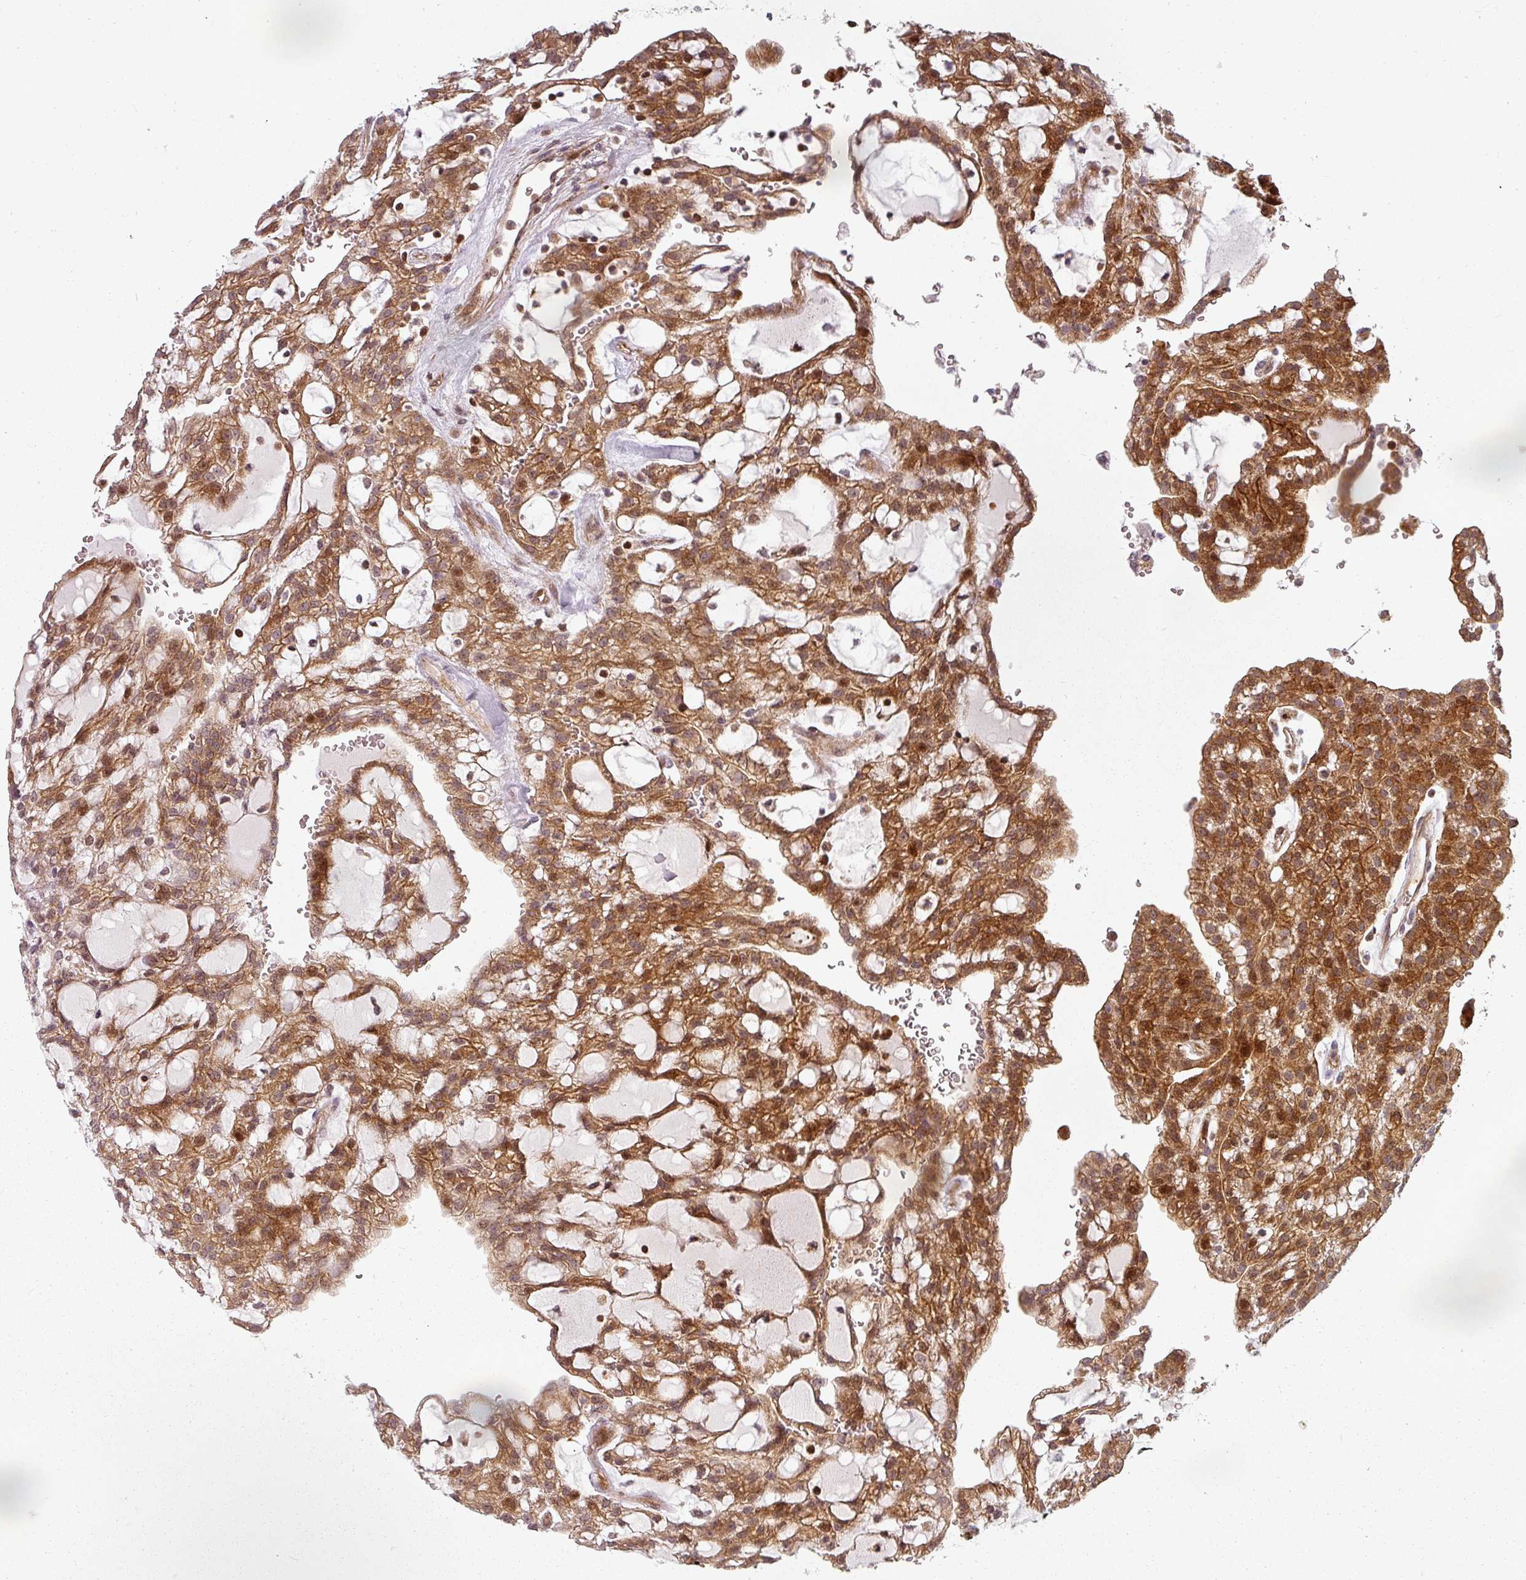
{"staining": {"intensity": "moderate", "quantity": ">75%", "location": "cytoplasmic/membranous,nuclear"}, "tissue": "renal cancer", "cell_type": "Tumor cells", "image_type": "cancer", "snomed": [{"axis": "morphology", "description": "Adenocarcinoma, NOS"}, {"axis": "topography", "description": "Kidney"}], "caption": "A brown stain labels moderate cytoplasmic/membranous and nuclear staining of a protein in renal cancer tumor cells.", "gene": "CLIC1", "patient": {"sex": "male", "age": 63}}